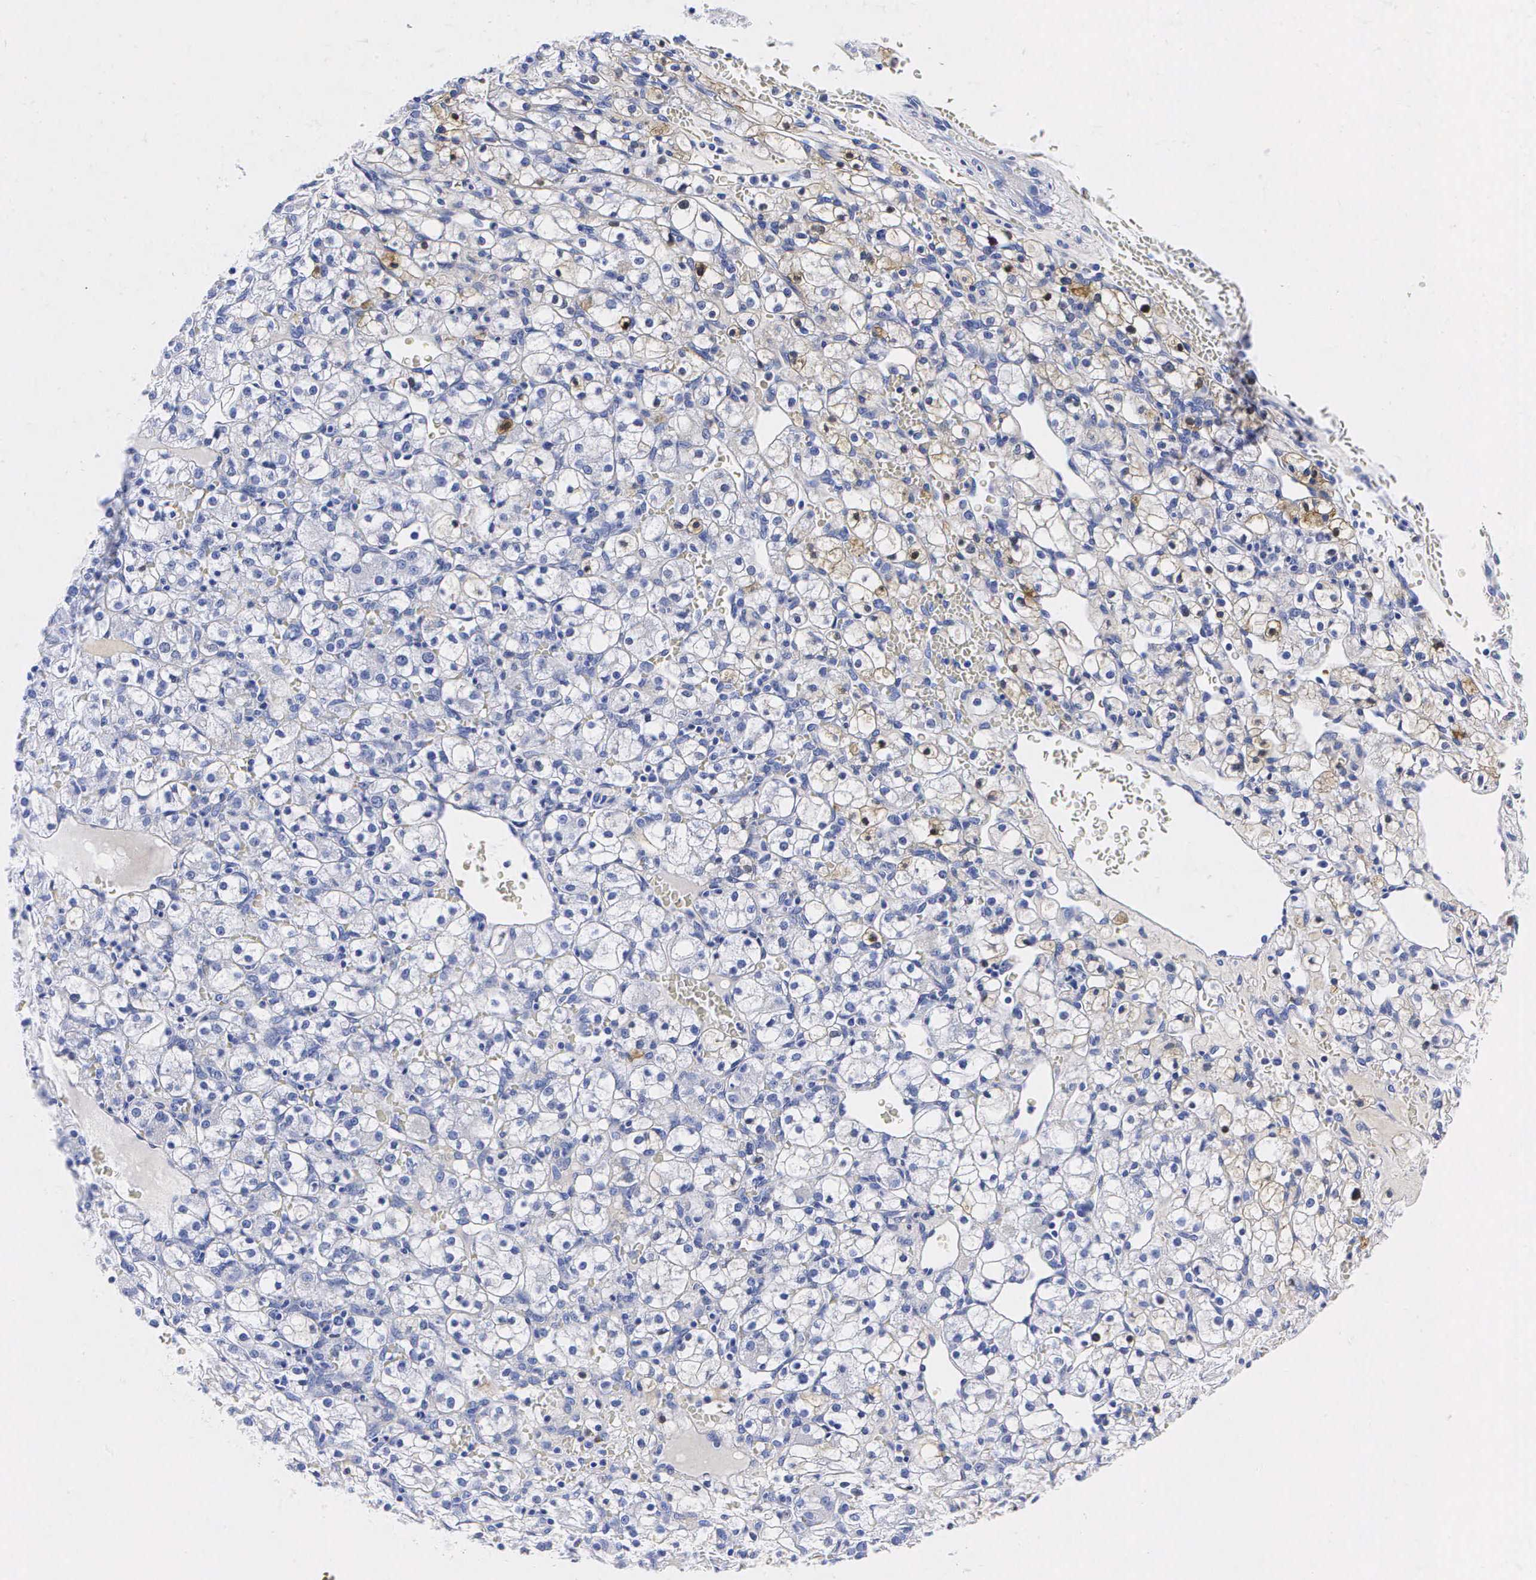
{"staining": {"intensity": "weak", "quantity": "<25%", "location": "cytoplasmic/membranous"}, "tissue": "renal cancer", "cell_type": "Tumor cells", "image_type": "cancer", "snomed": [{"axis": "morphology", "description": "Adenocarcinoma, NOS"}, {"axis": "topography", "description": "Kidney"}], "caption": "Immunohistochemistry (IHC) photomicrograph of neoplastic tissue: human renal adenocarcinoma stained with DAB exhibits no significant protein expression in tumor cells.", "gene": "ENO2", "patient": {"sex": "female", "age": 62}}